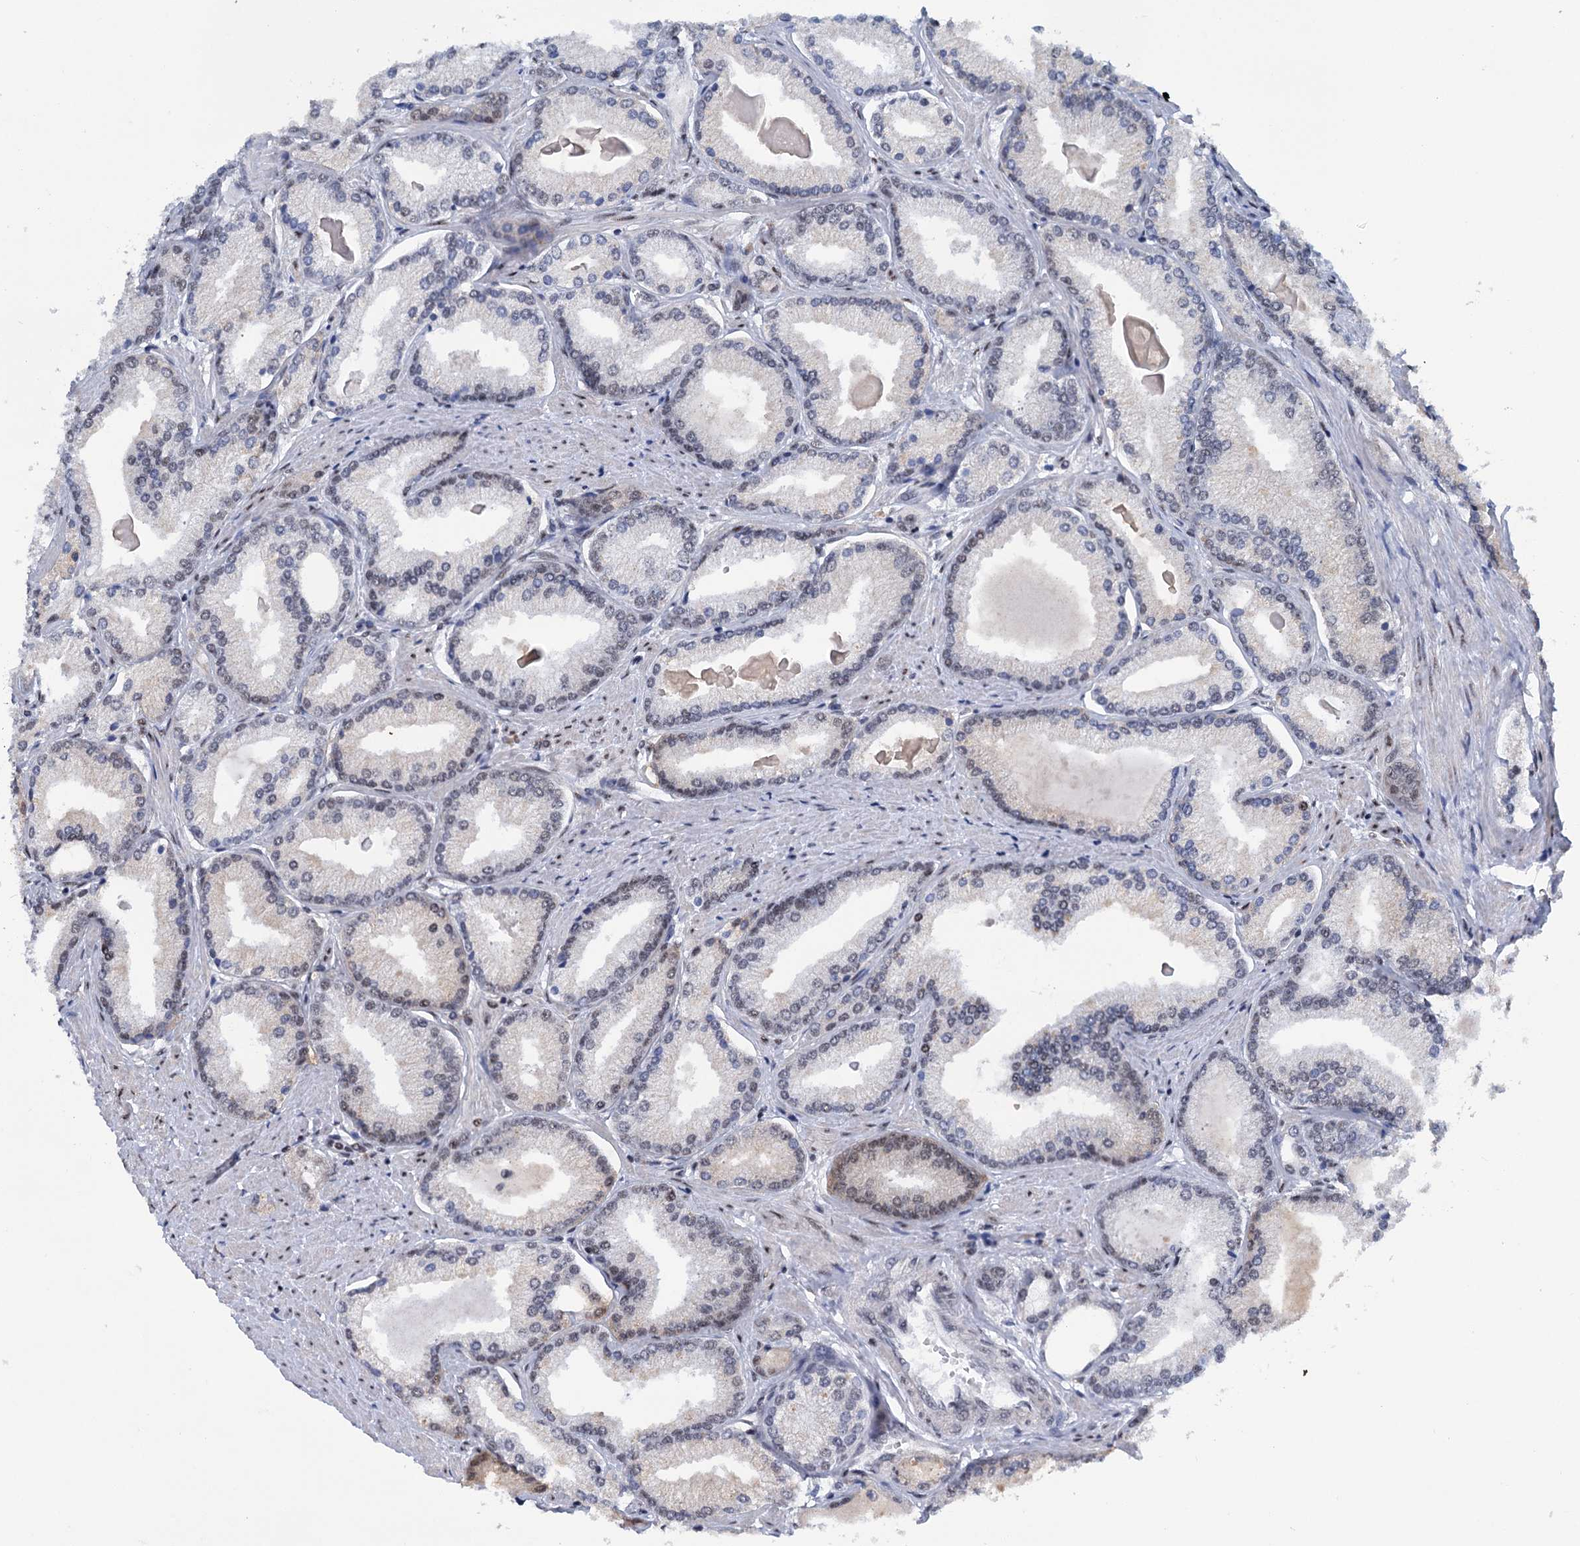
{"staining": {"intensity": "weak", "quantity": "<25%", "location": "nuclear"}, "tissue": "prostate cancer", "cell_type": "Tumor cells", "image_type": "cancer", "snomed": [{"axis": "morphology", "description": "Adenocarcinoma, High grade"}, {"axis": "topography", "description": "Prostate"}], "caption": "This is an immunohistochemistry histopathology image of human prostate cancer. There is no expression in tumor cells.", "gene": "SREK1", "patient": {"sex": "male", "age": 66}}